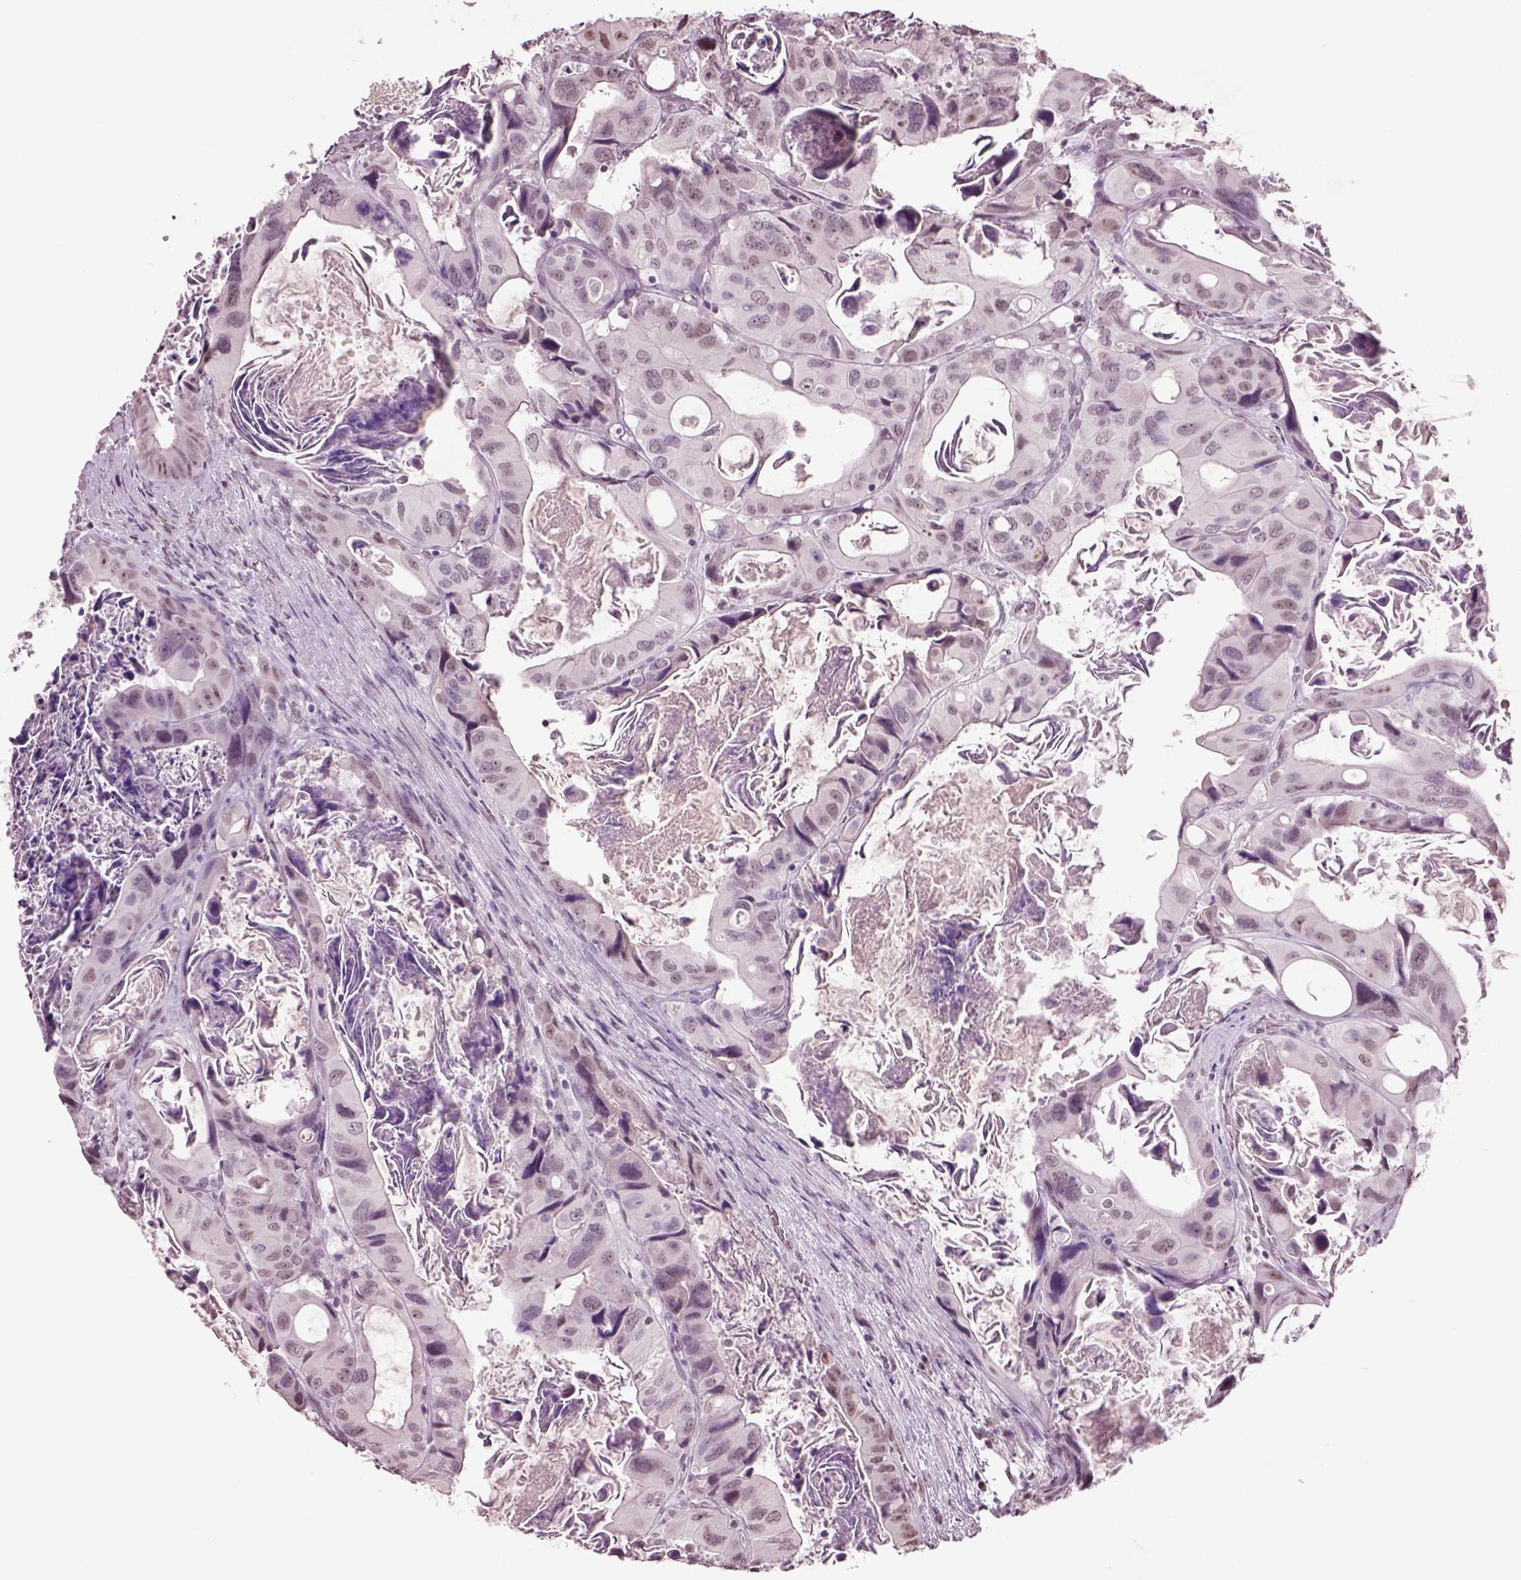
{"staining": {"intensity": "weak", "quantity": "25%-75%", "location": "nuclear"}, "tissue": "colorectal cancer", "cell_type": "Tumor cells", "image_type": "cancer", "snomed": [{"axis": "morphology", "description": "Adenocarcinoma, NOS"}, {"axis": "topography", "description": "Rectum"}], "caption": "This micrograph displays immunohistochemistry staining of human adenocarcinoma (colorectal), with low weak nuclear staining in approximately 25%-75% of tumor cells.", "gene": "SEPHS1", "patient": {"sex": "male", "age": 64}}